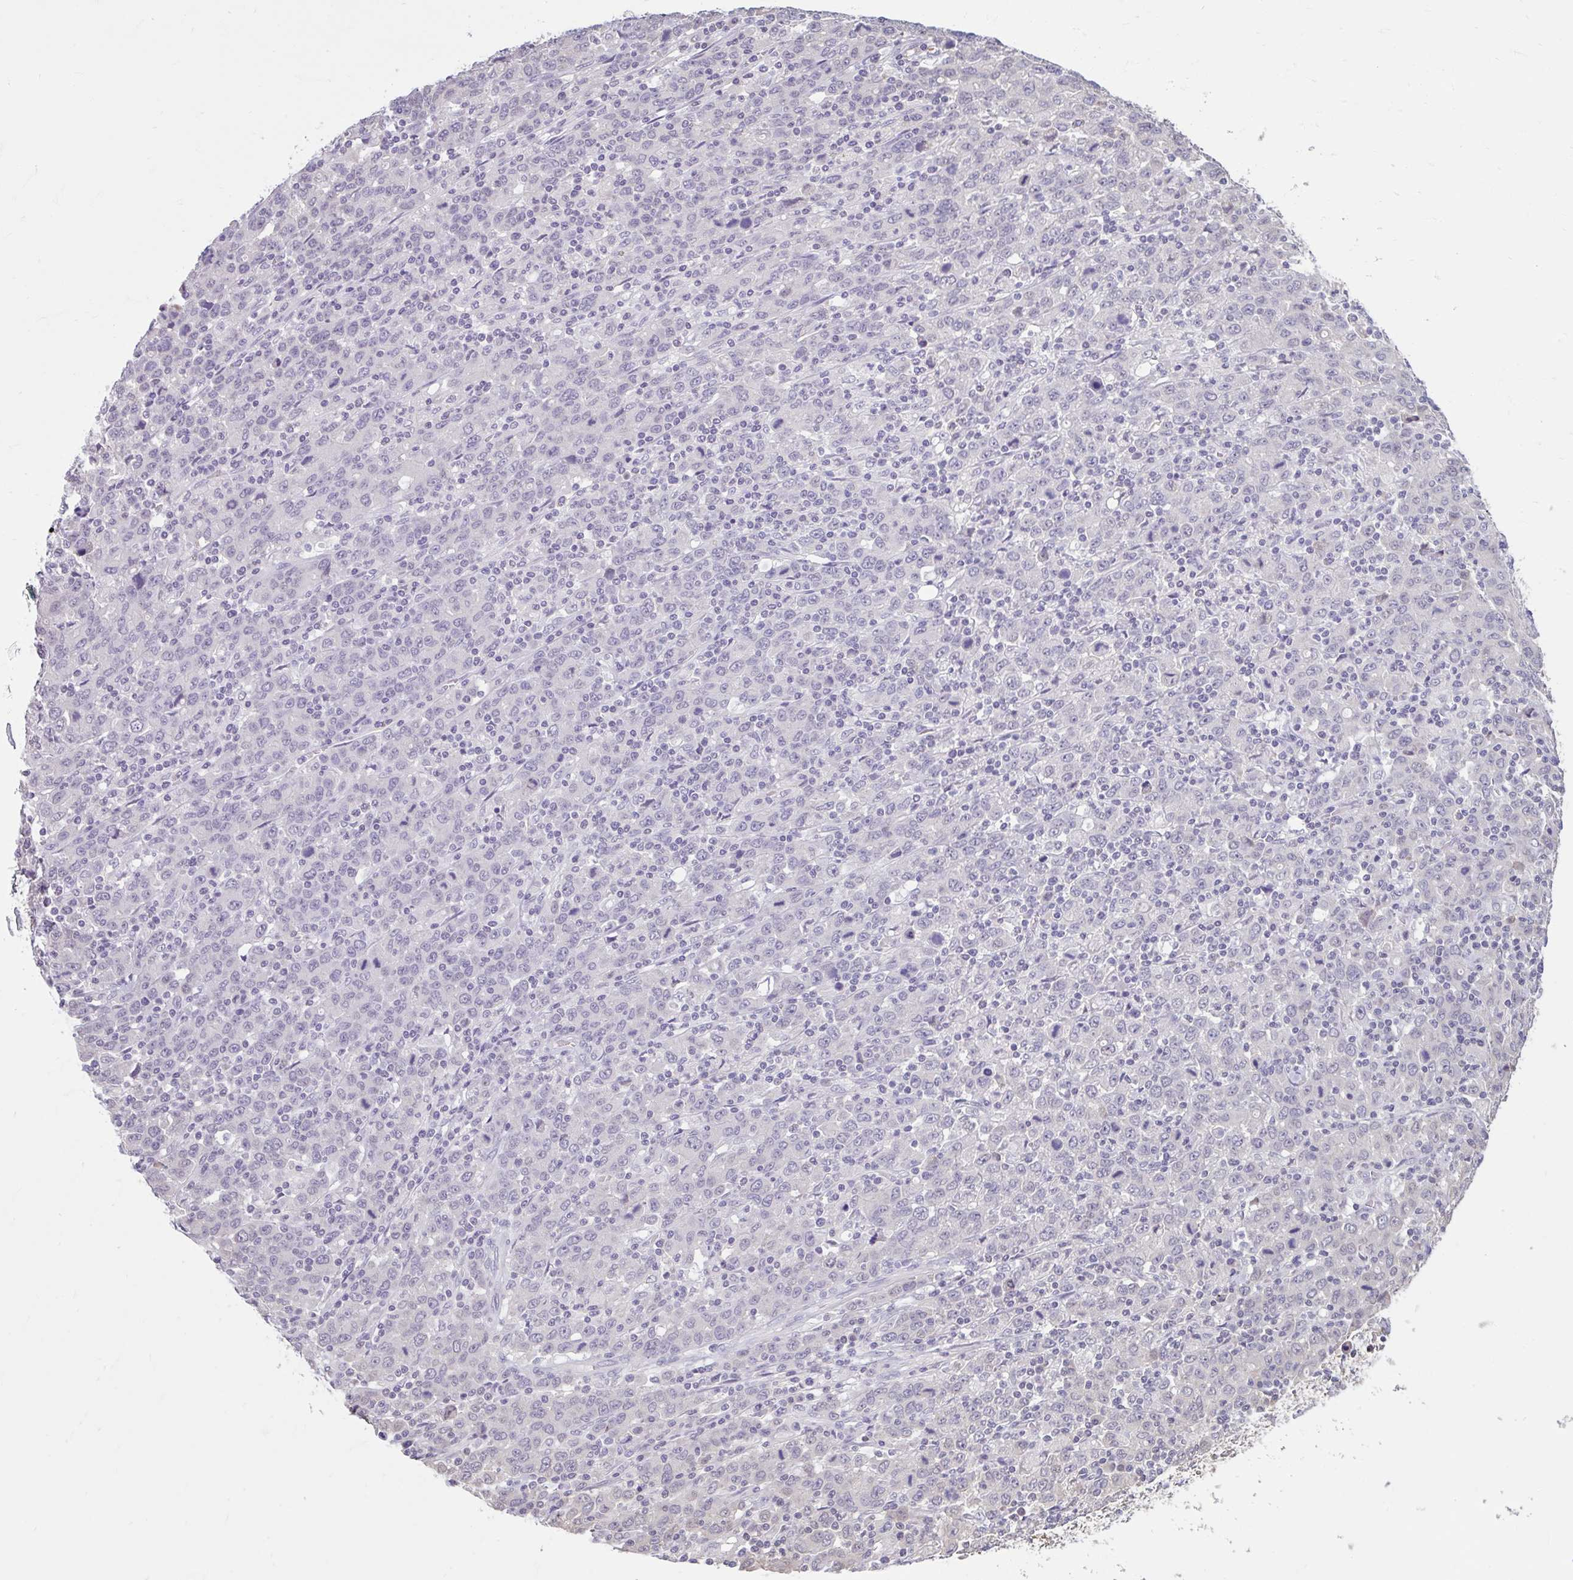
{"staining": {"intensity": "negative", "quantity": "none", "location": "none"}, "tissue": "stomach cancer", "cell_type": "Tumor cells", "image_type": "cancer", "snomed": [{"axis": "morphology", "description": "Adenocarcinoma, NOS"}, {"axis": "topography", "description": "Stomach, upper"}], "caption": "Stomach cancer (adenocarcinoma) was stained to show a protein in brown. There is no significant expression in tumor cells.", "gene": "CDH19", "patient": {"sex": "male", "age": 69}}